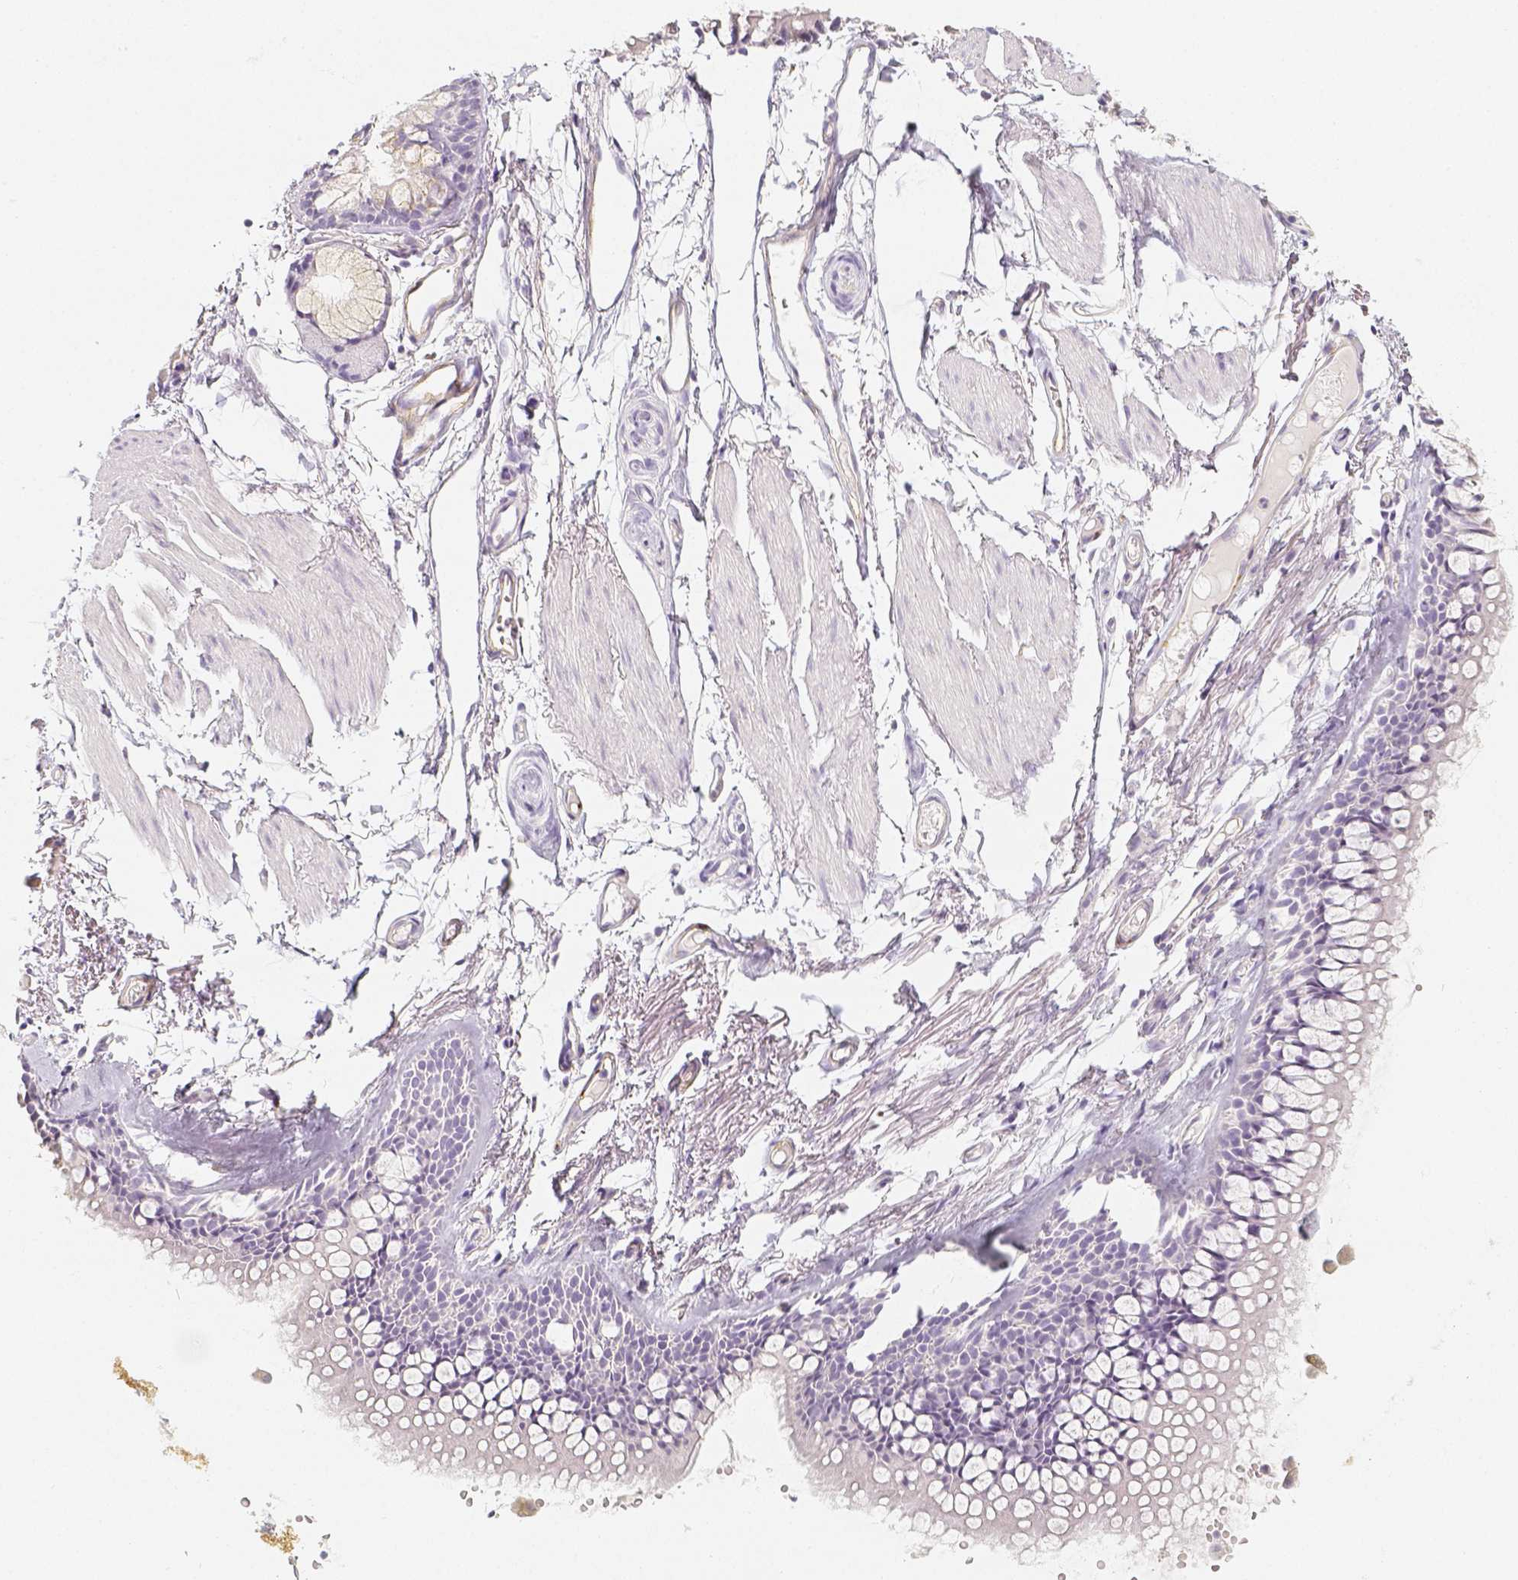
{"staining": {"intensity": "negative", "quantity": "none", "location": "none"}, "tissue": "soft tissue", "cell_type": "Chondrocytes", "image_type": "normal", "snomed": [{"axis": "morphology", "description": "Normal tissue, NOS"}, {"axis": "topography", "description": "Cartilage tissue"}, {"axis": "topography", "description": "Bronchus"}], "caption": "Photomicrograph shows no significant protein staining in chondrocytes of normal soft tissue.", "gene": "THY1", "patient": {"sex": "female", "age": 79}}